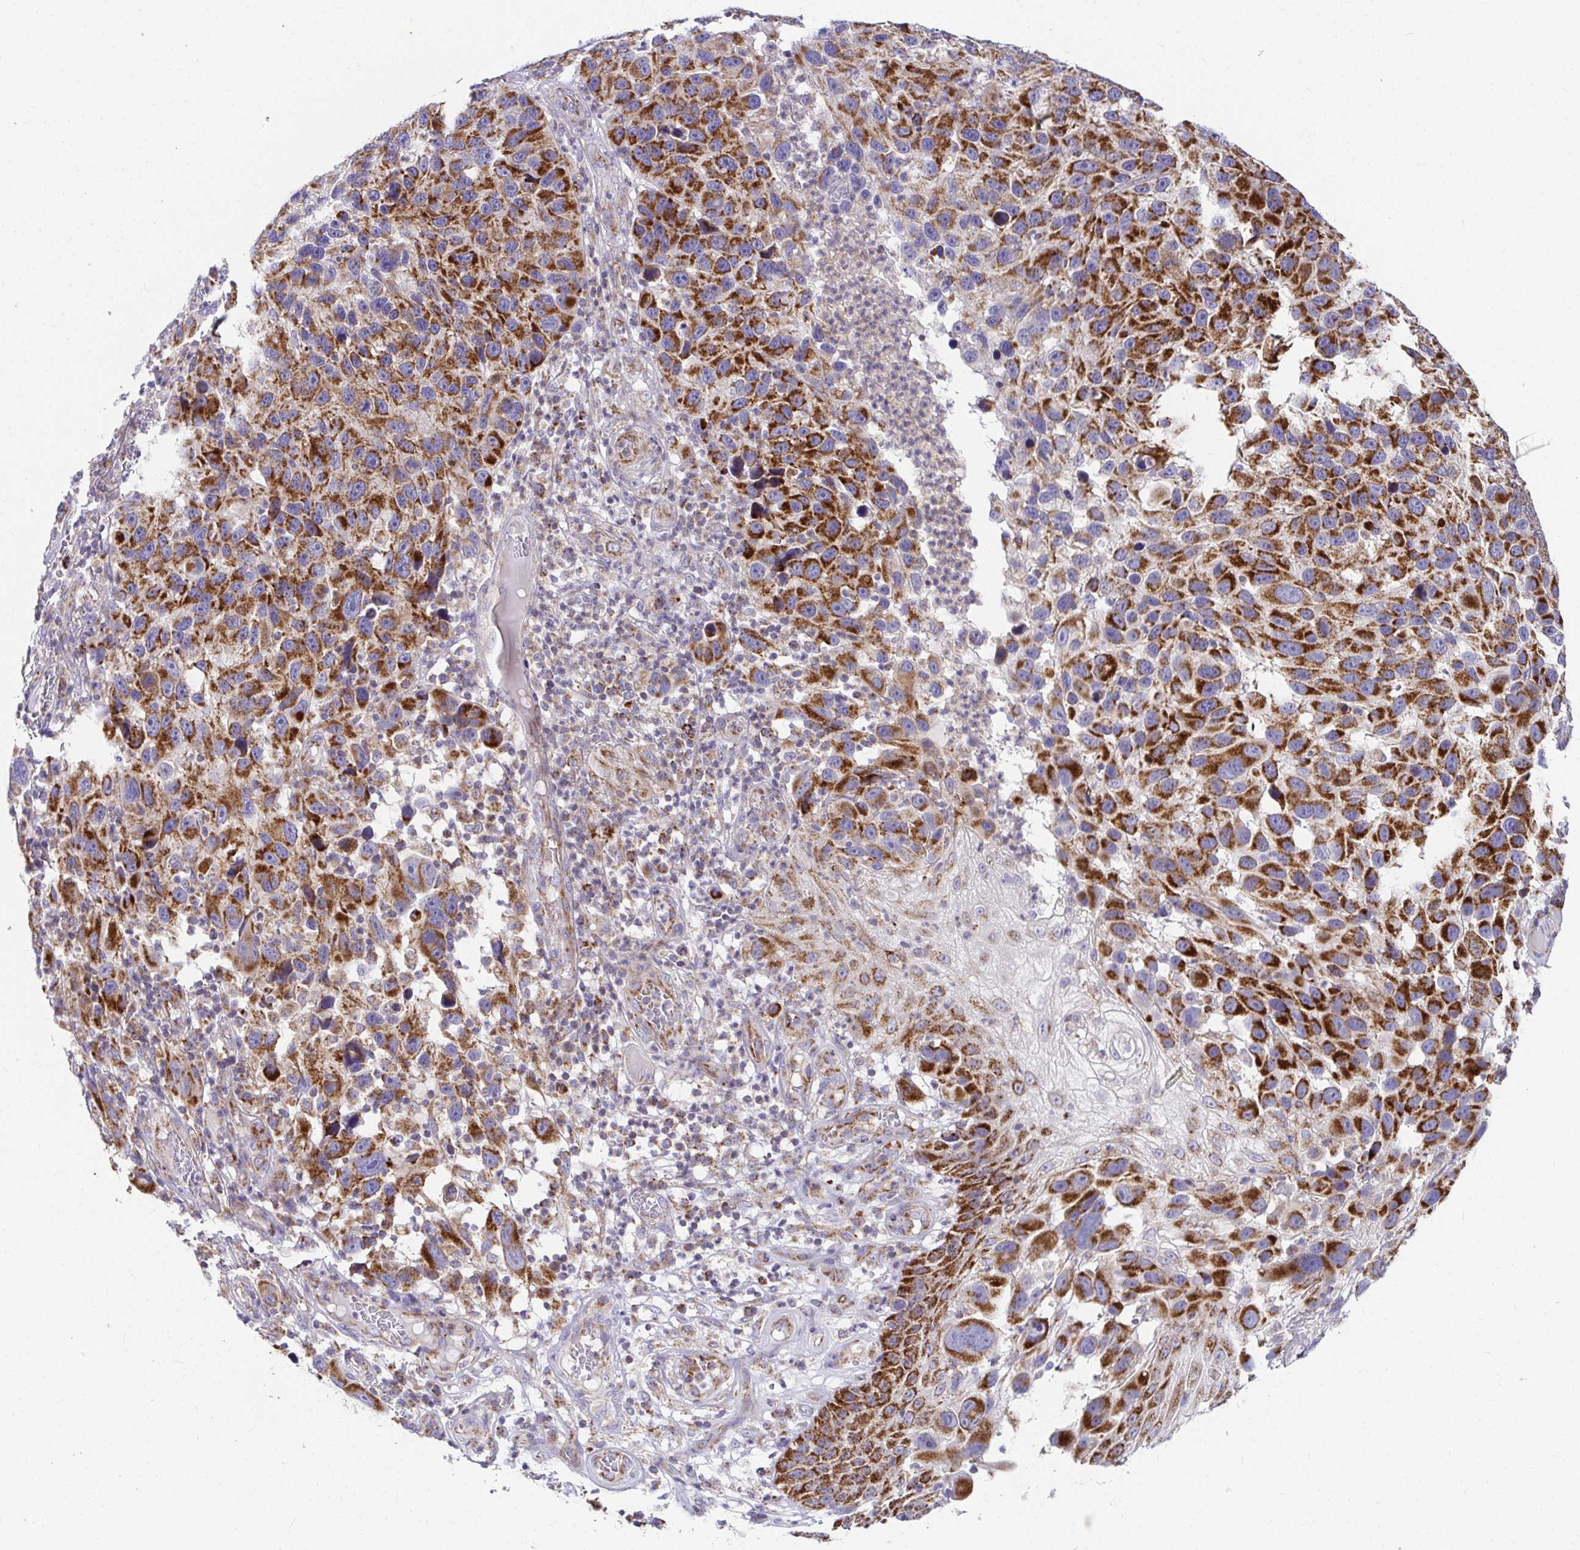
{"staining": {"intensity": "strong", "quantity": ">75%", "location": "cytoplasmic/membranous"}, "tissue": "melanoma", "cell_type": "Tumor cells", "image_type": "cancer", "snomed": [{"axis": "morphology", "description": "Malignant melanoma, NOS"}, {"axis": "topography", "description": "Skin"}], "caption": "Tumor cells demonstrate high levels of strong cytoplasmic/membranous staining in approximately >75% of cells in malignant melanoma. (IHC, brightfield microscopy, high magnification).", "gene": "EXOC5", "patient": {"sex": "male", "age": 53}}